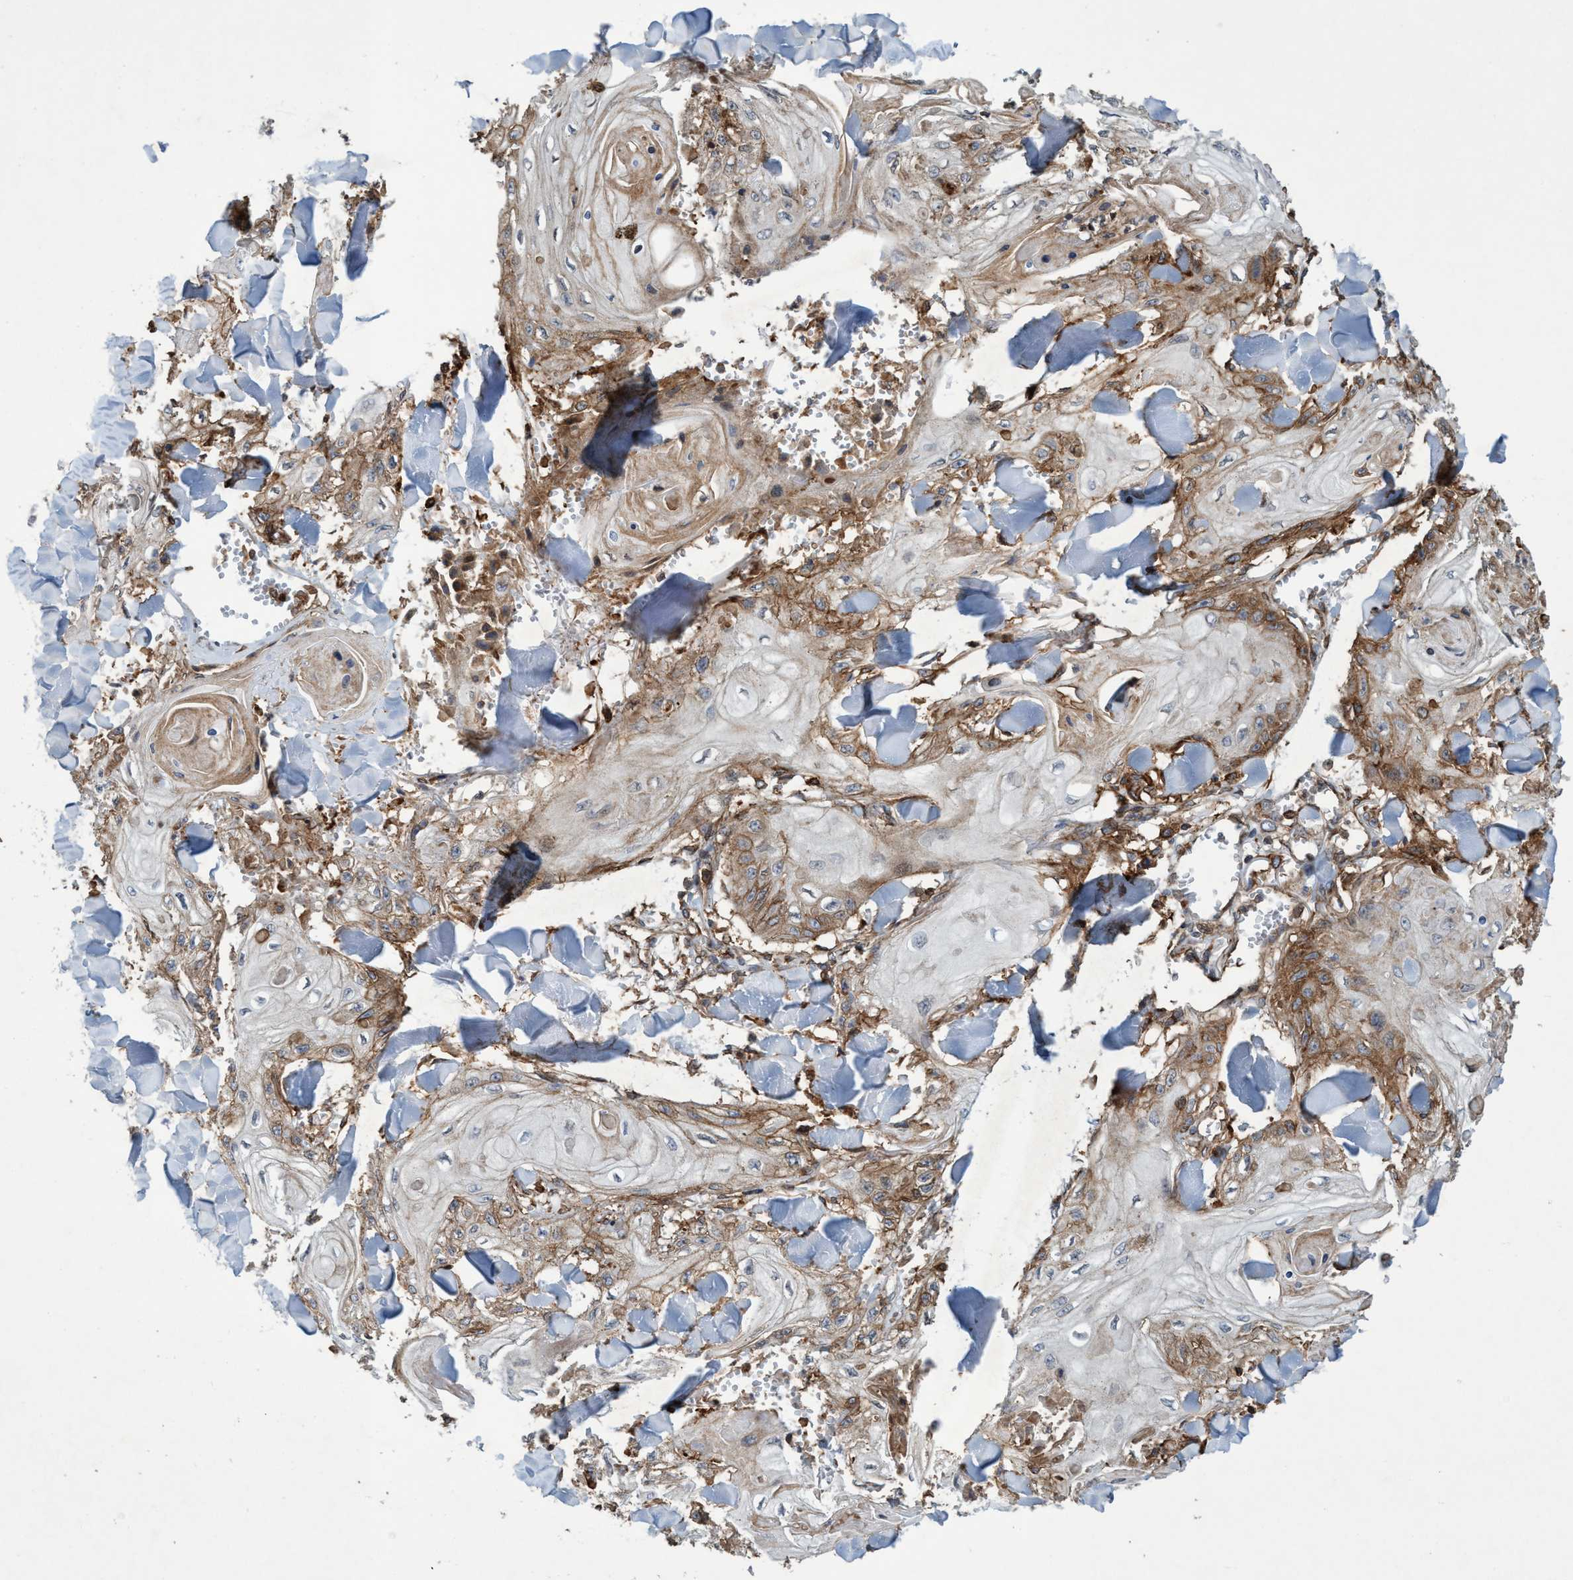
{"staining": {"intensity": "moderate", "quantity": "25%-75%", "location": "cytoplasmic/membranous"}, "tissue": "skin cancer", "cell_type": "Tumor cells", "image_type": "cancer", "snomed": [{"axis": "morphology", "description": "Squamous cell carcinoma, NOS"}, {"axis": "topography", "description": "Skin"}], "caption": "The immunohistochemical stain labels moderate cytoplasmic/membranous expression in tumor cells of skin cancer tissue. (DAB (3,3'-diaminobenzidine) IHC with brightfield microscopy, high magnification).", "gene": "SLC16A3", "patient": {"sex": "male", "age": 74}}